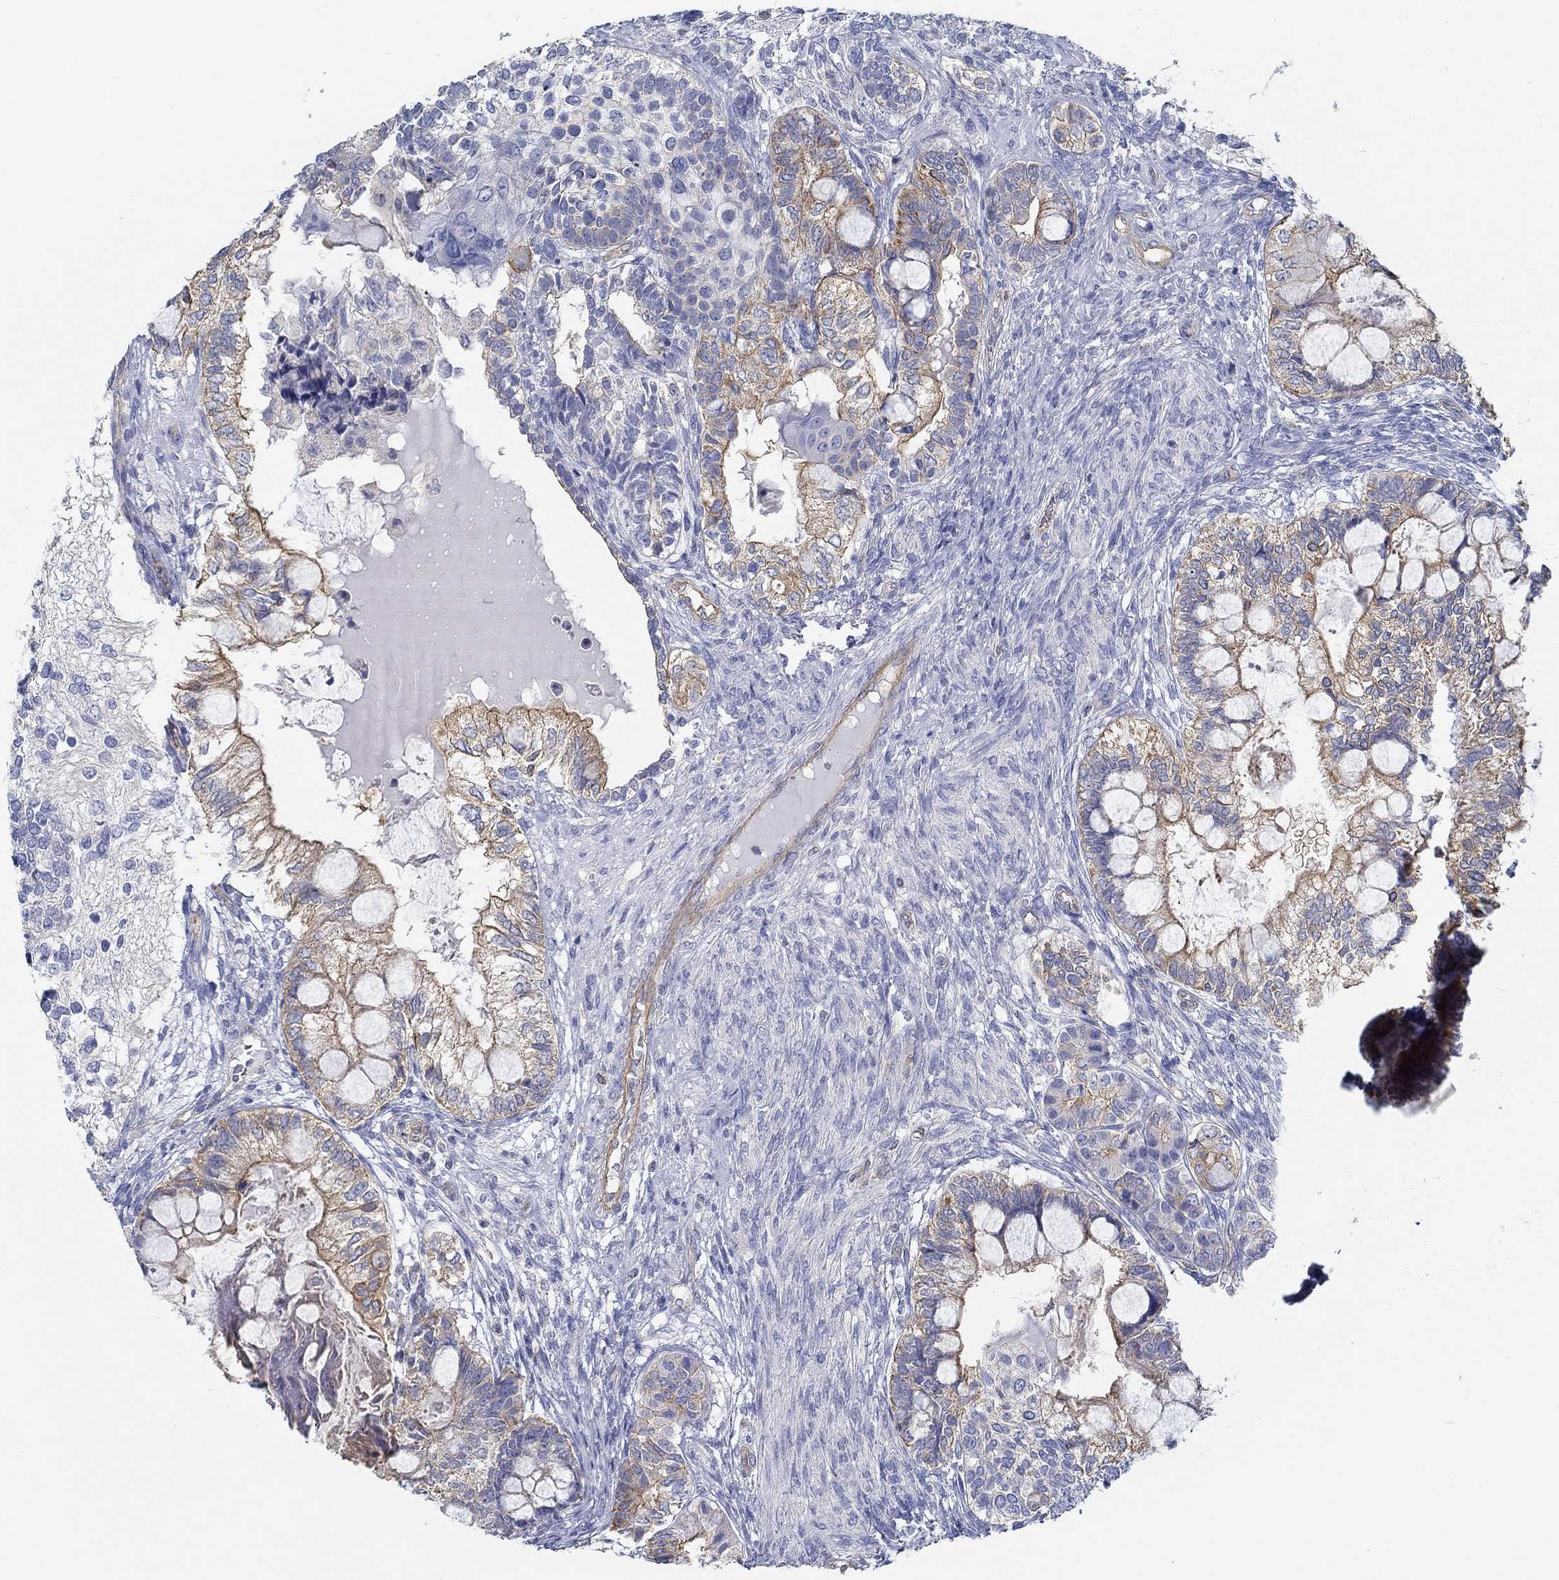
{"staining": {"intensity": "moderate", "quantity": "25%-75%", "location": "cytoplasmic/membranous"}, "tissue": "testis cancer", "cell_type": "Tumor cells", "image_type": "cancer", "snomed": [{"axis": "morphology", "description": "Seminoma, NOS"}, {"axis": "morphology", "description": "Carcinoma, Embryonal, NOS"}, {"axis": "topography", "description": "Testis"}], "caption": "Immunohistochemical staining of human seminoma (testis) displays moderate cytoplasmic/membranous protein expression in approximately 25%-75% of tumor cells.", "gene": "BBOF1", "patient": {"sex": "male", "age": 41}}